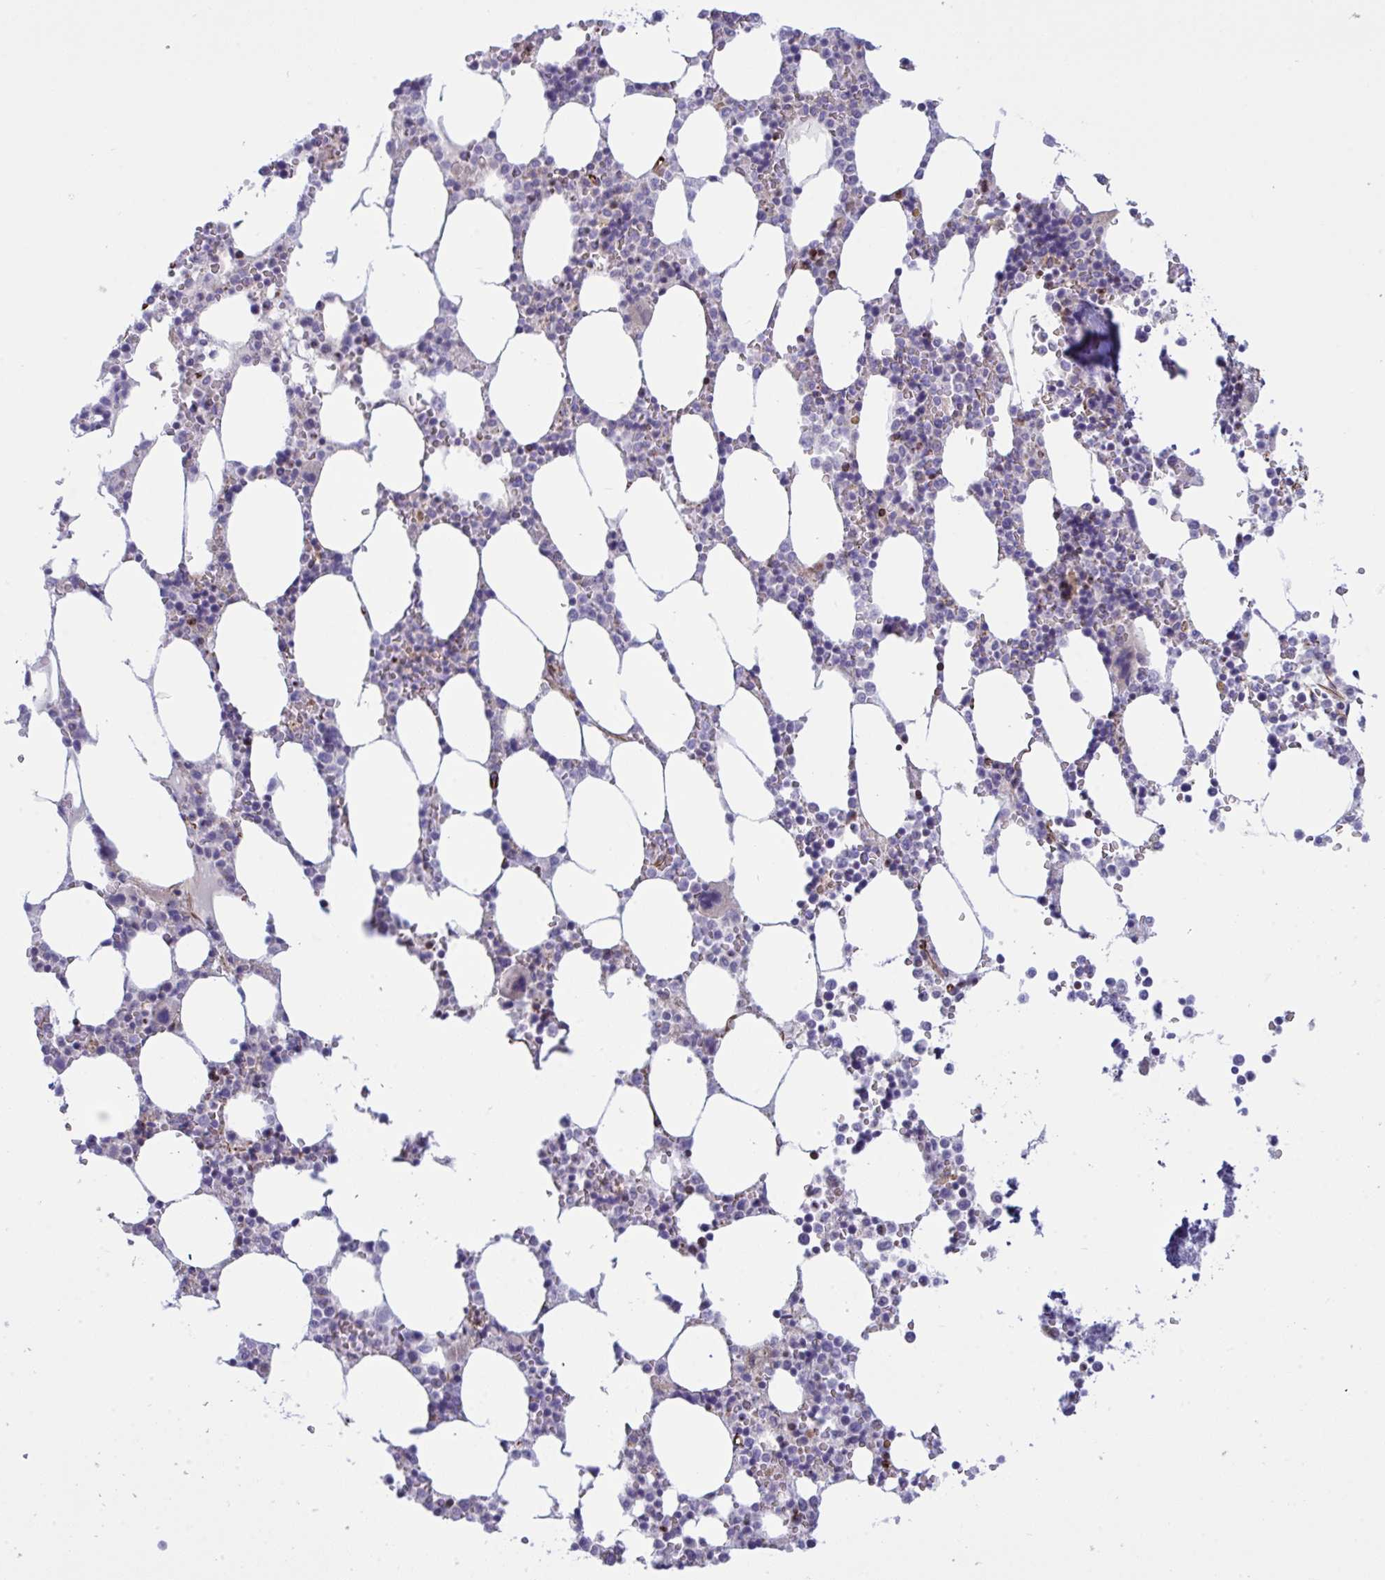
{"staining": {"intensity": "negative", "quantity": "none", "location": "none"}, "tissue": "bone marrow", "cell_type": "Hematopoietic cells", "image_type": "normal", "snomed": [{"axis": "morphology", "description": "Normal tissue, NOS"}, {"axis": "topography", "description": "Bone marrow"}], "caption": "This is an immunohistochemistry photomicrograph of normal human bone marrow. There is no expression in hematopoietic cells.", "gene": "DCBLD1", "patient": {"sex": "male", "age": 64}}